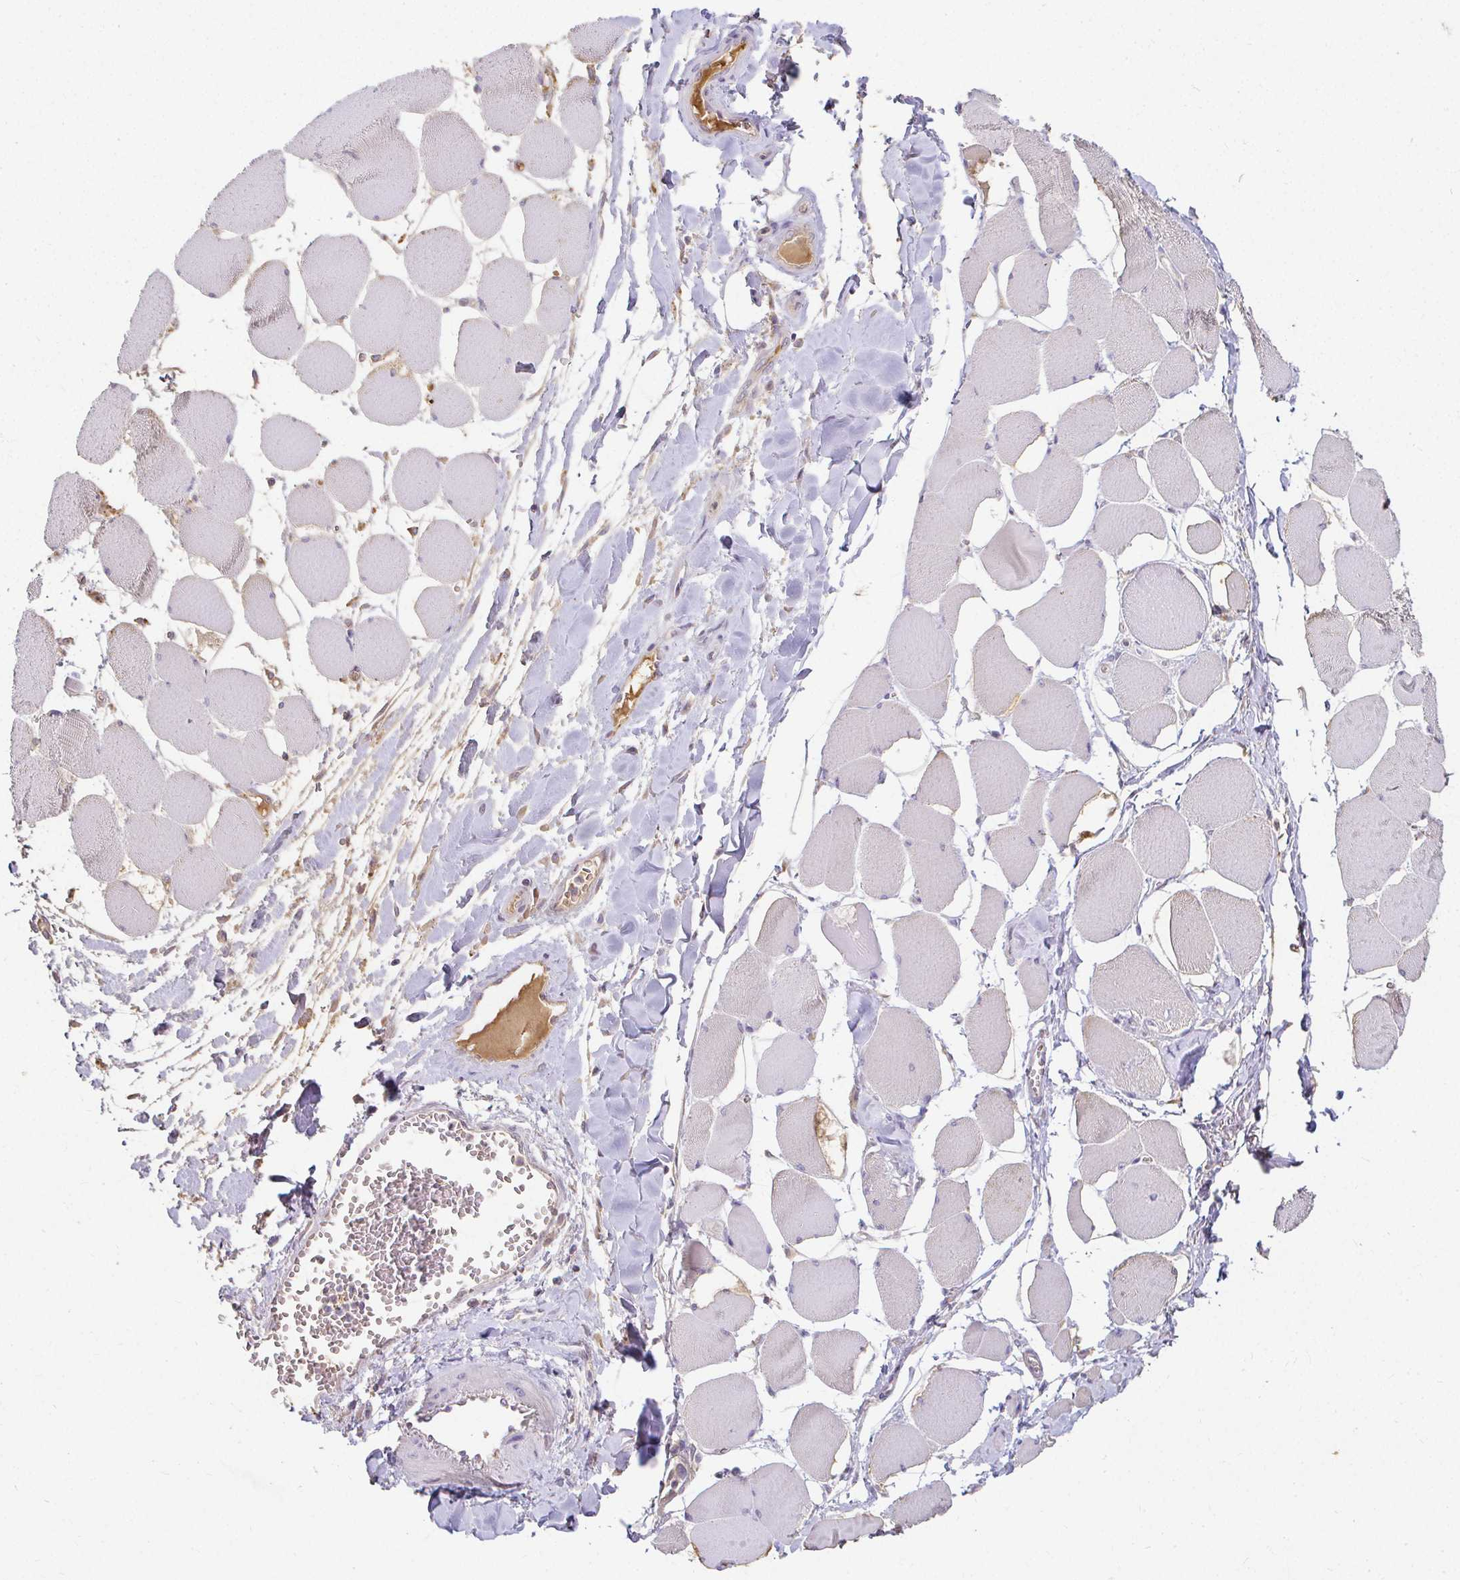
{"staining": {"intensity": "negative", "quantity": "none", "location": "none"}, "tissue": "skeletal muscle", "cell_type": "Myocytes", "image_type": "normal", "snomed": [{"axis": "morphology", "description": "Normal tissue, NOS"}, {"axis": "topography", "description": "Skeletal muscle"}], "caption": "This is an immunohistochemistry (IHC) micrograph of unremarkable human skeletal muscle. There is no positivity in myocytes.", "gene": "LOXL4", "patient": {"sex": "female", "age": 75}}